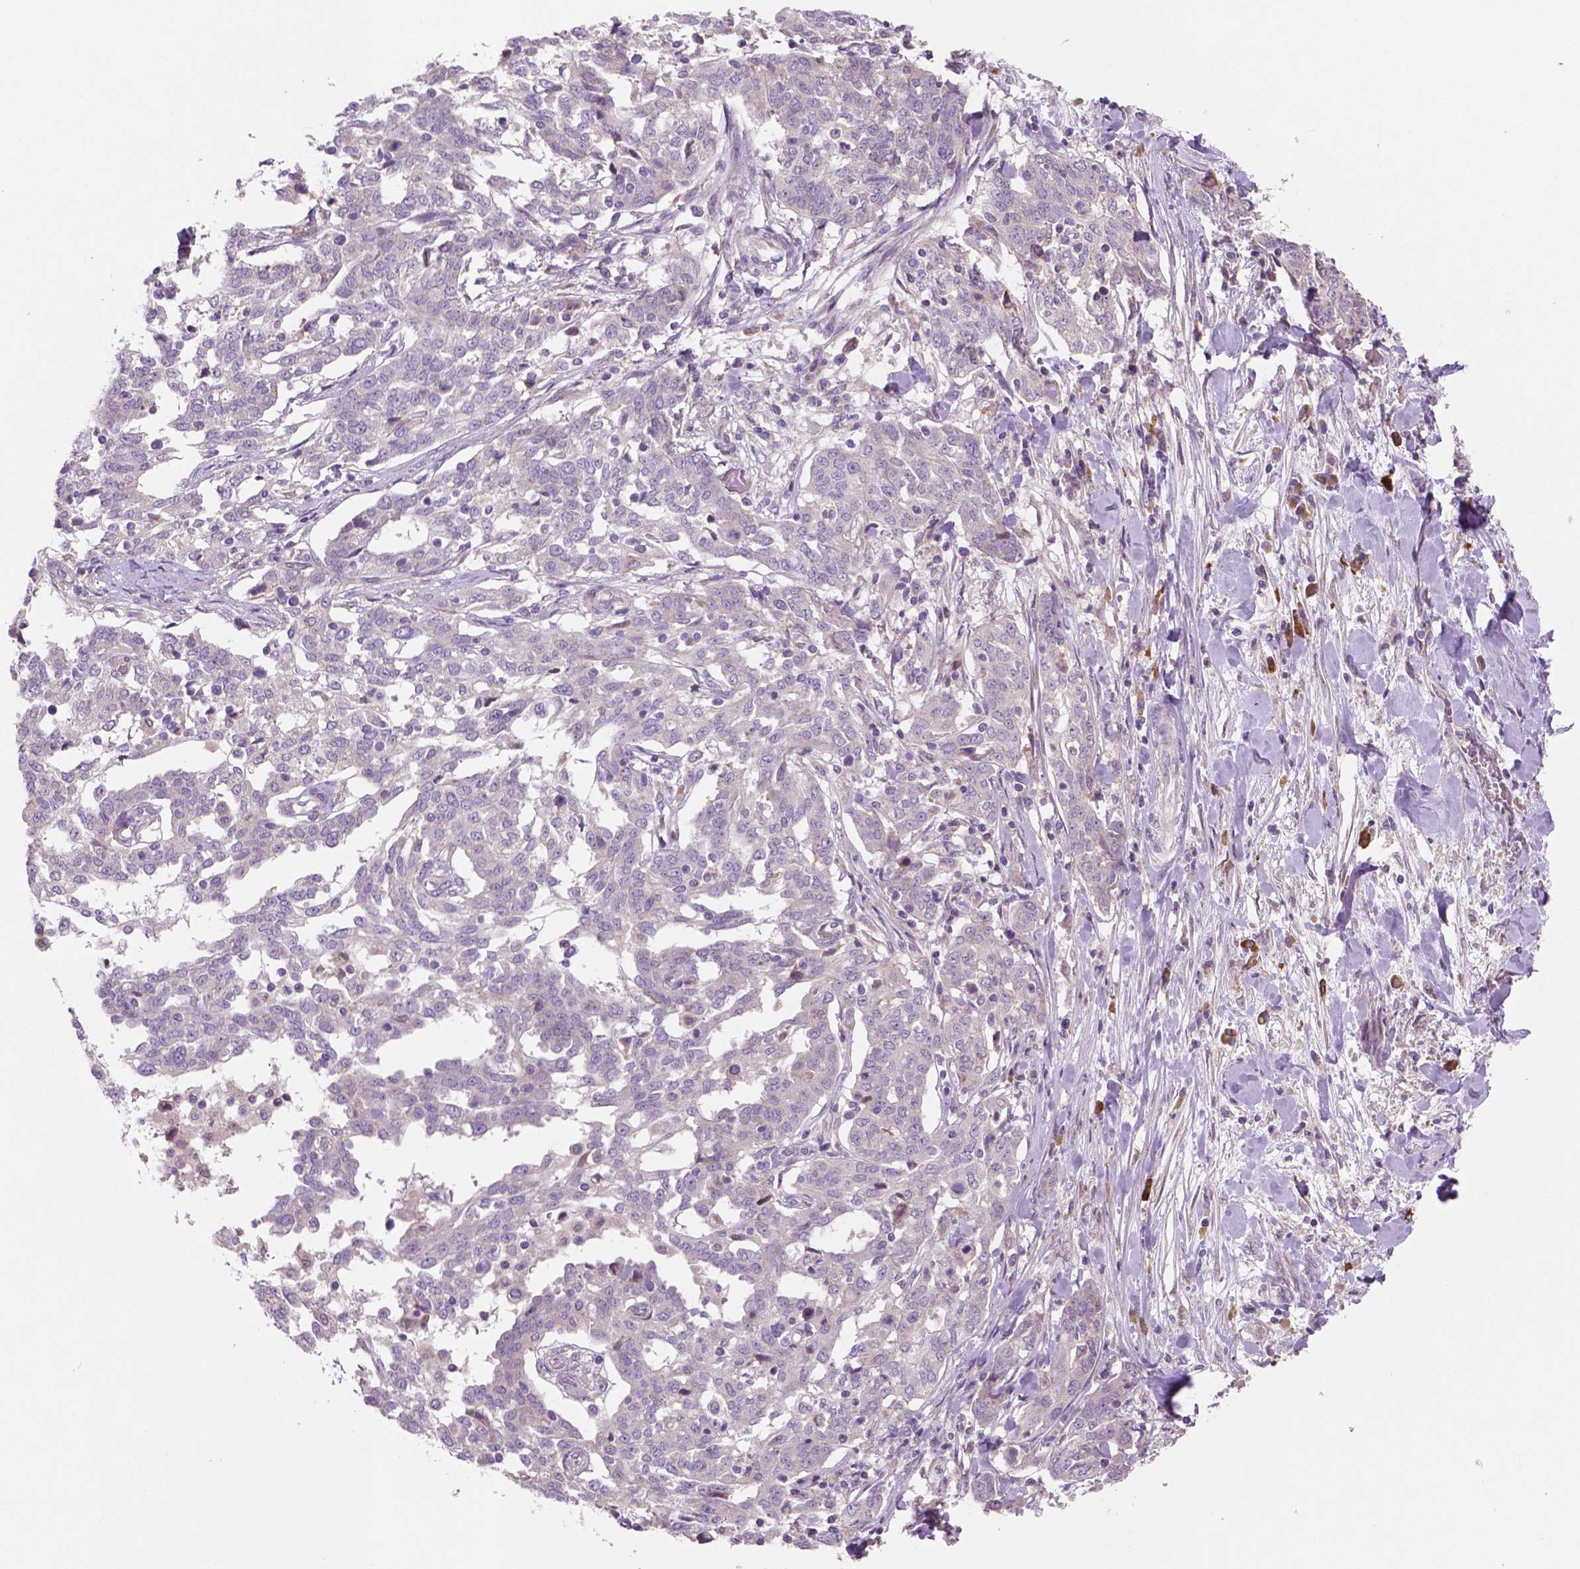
{"staining": {"intensity": "negative", "quantity": "none", "location": "none"}, "tissue": "ovarian cancer", "cell_type": "Tumor cells", "image_type": "cancer", "snomed": [{"axis": "morphology", "description": "Cystadenocarcinoma, serous, NOS"}, {"axis": "topography", "description": "Ovary"}], "caption": "A photomicrograph of human ovarian cancer (serous cystadenocarcinoma) is negative for staining in tumor cells.", "gene": "LRP1B", "patient": {"sex": "female", "age": 67}}